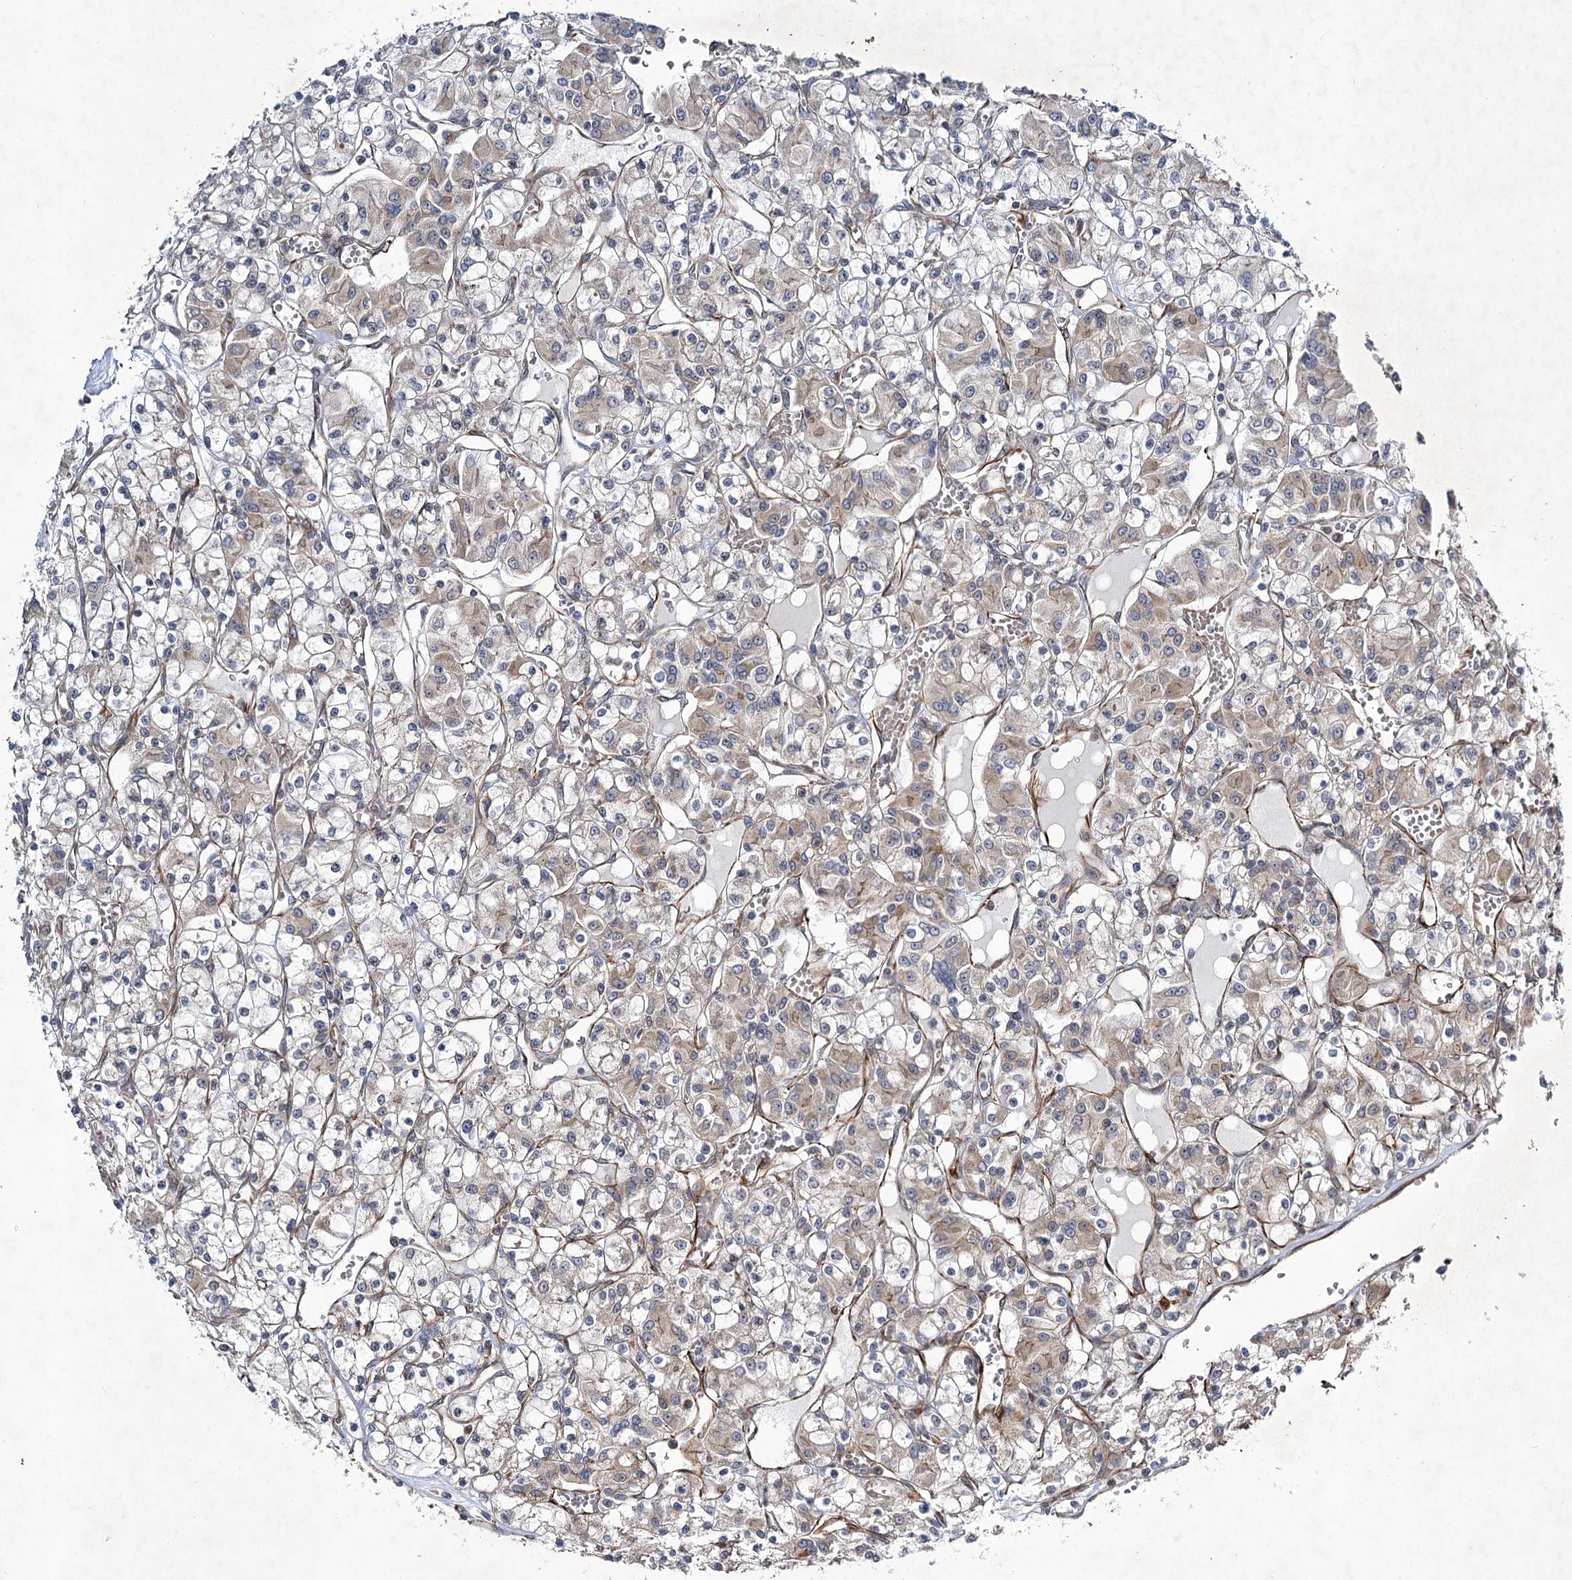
{"staining": {"intensity": "weak", "quantity": "<25%", "location": "cytoplasmic/membranous"}, "tissue": "renal cancer", "cell_type": "Tumor cells", "image_type": "cancer", "snomed": [{"axis": "morphology", "description": "Adenocarcinoma, NOS"}, {"axis": "topography", "description": "Kidney"}], "caption": "Renal adenocarcinoma was stained to show a protein in brown. There is no significant positivity in tumor cells.", "gene": "DPEP2", "patient": {"sex": "female", "age": 59}}